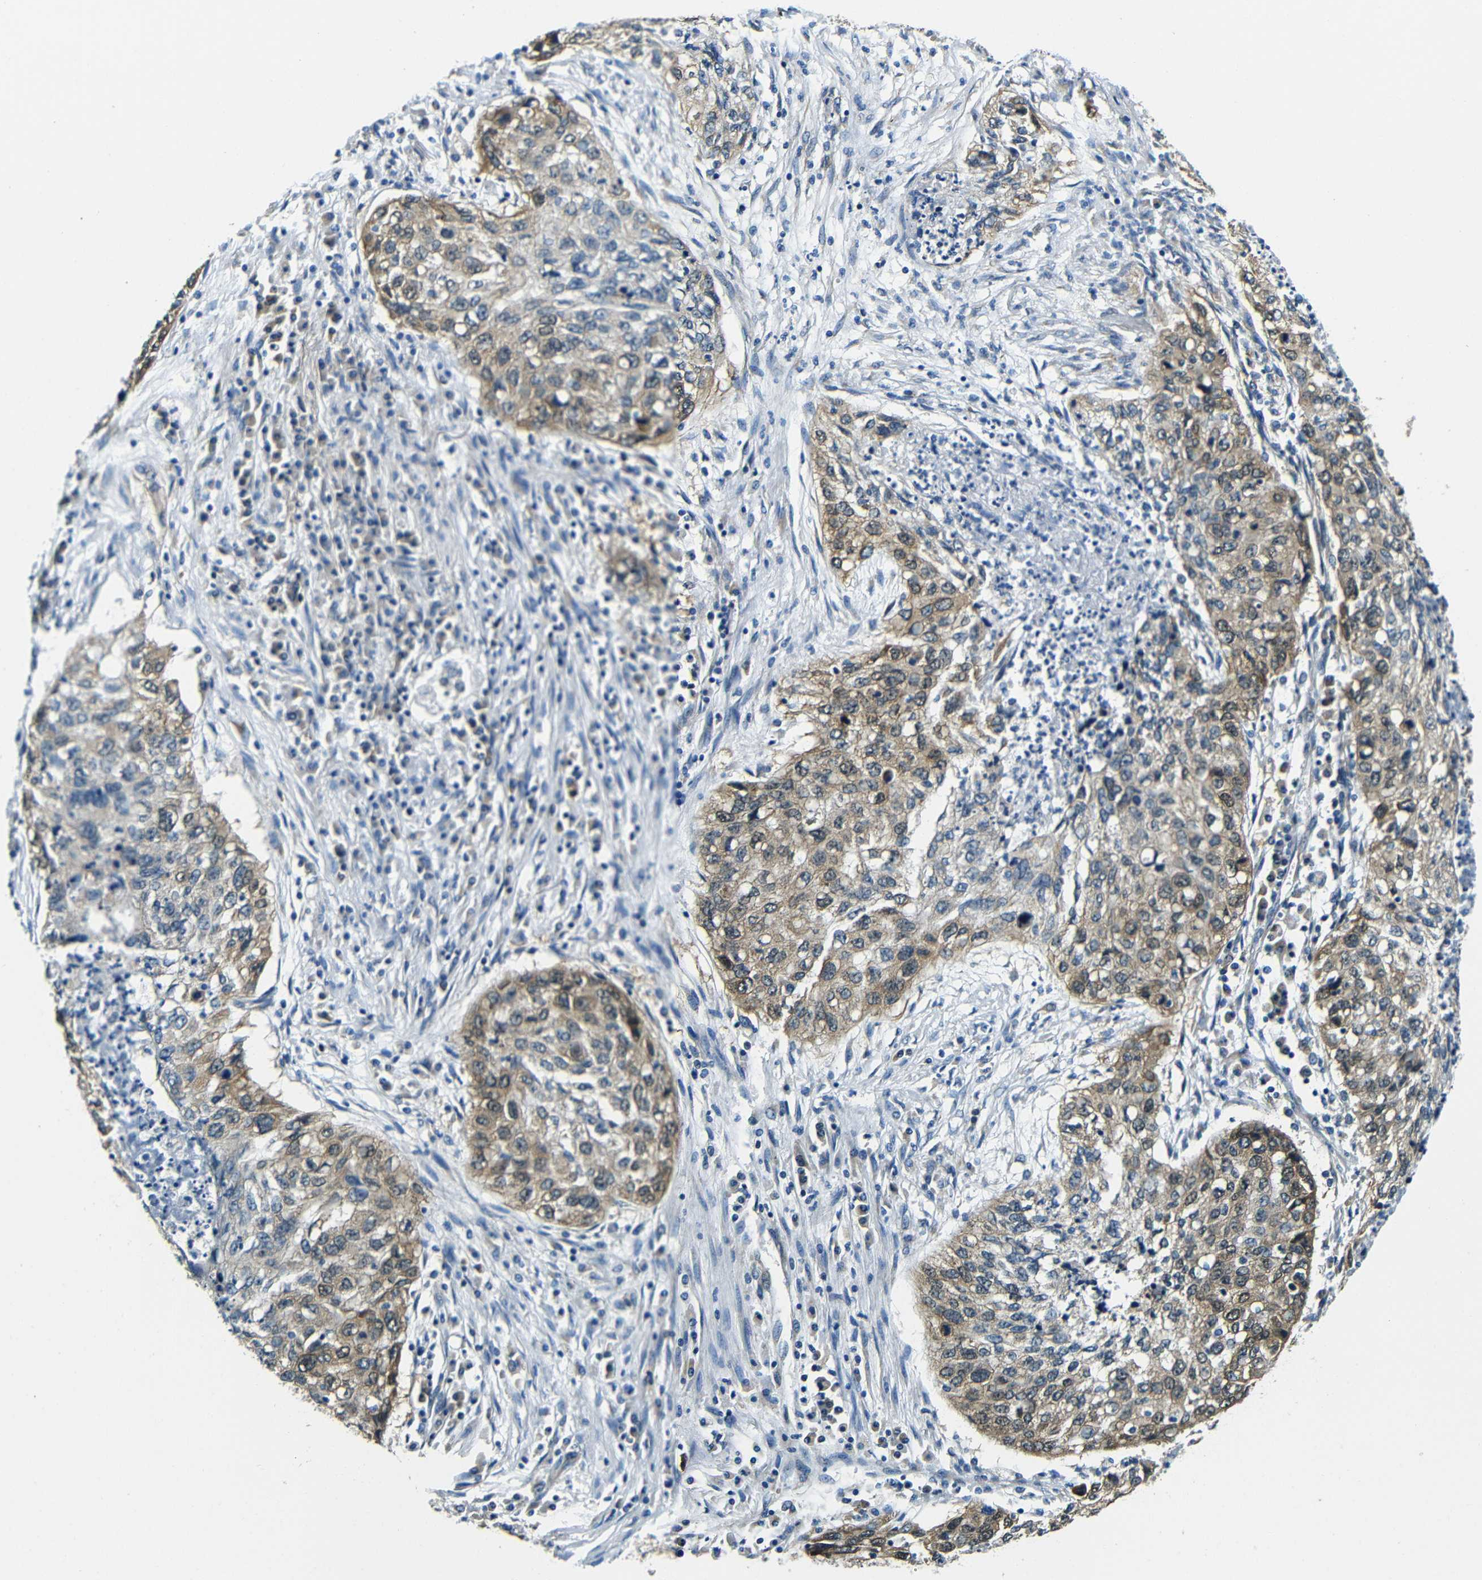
{"staining": {"intensity": "moderate", "quantity": ">75%", "location": "cytoplasmic/membranous"}, "tissue": "lung cancer", "cell_type": "Tumor cells", "image_type": "cancer", "snomed": [{"axis": "morphology", "description": "Squamous cell carcinoma, NOS"}, {"axis": "topography", "description": "Lung"}], "caption": "Lung squamous cell carcinoma stained for a protein (brown) shows moderate cytoplasmic/membranous positive positivity in about >75% of tumor cells.", "gene": "VAPB", "patient": {"sex": "female", "age": 63}}